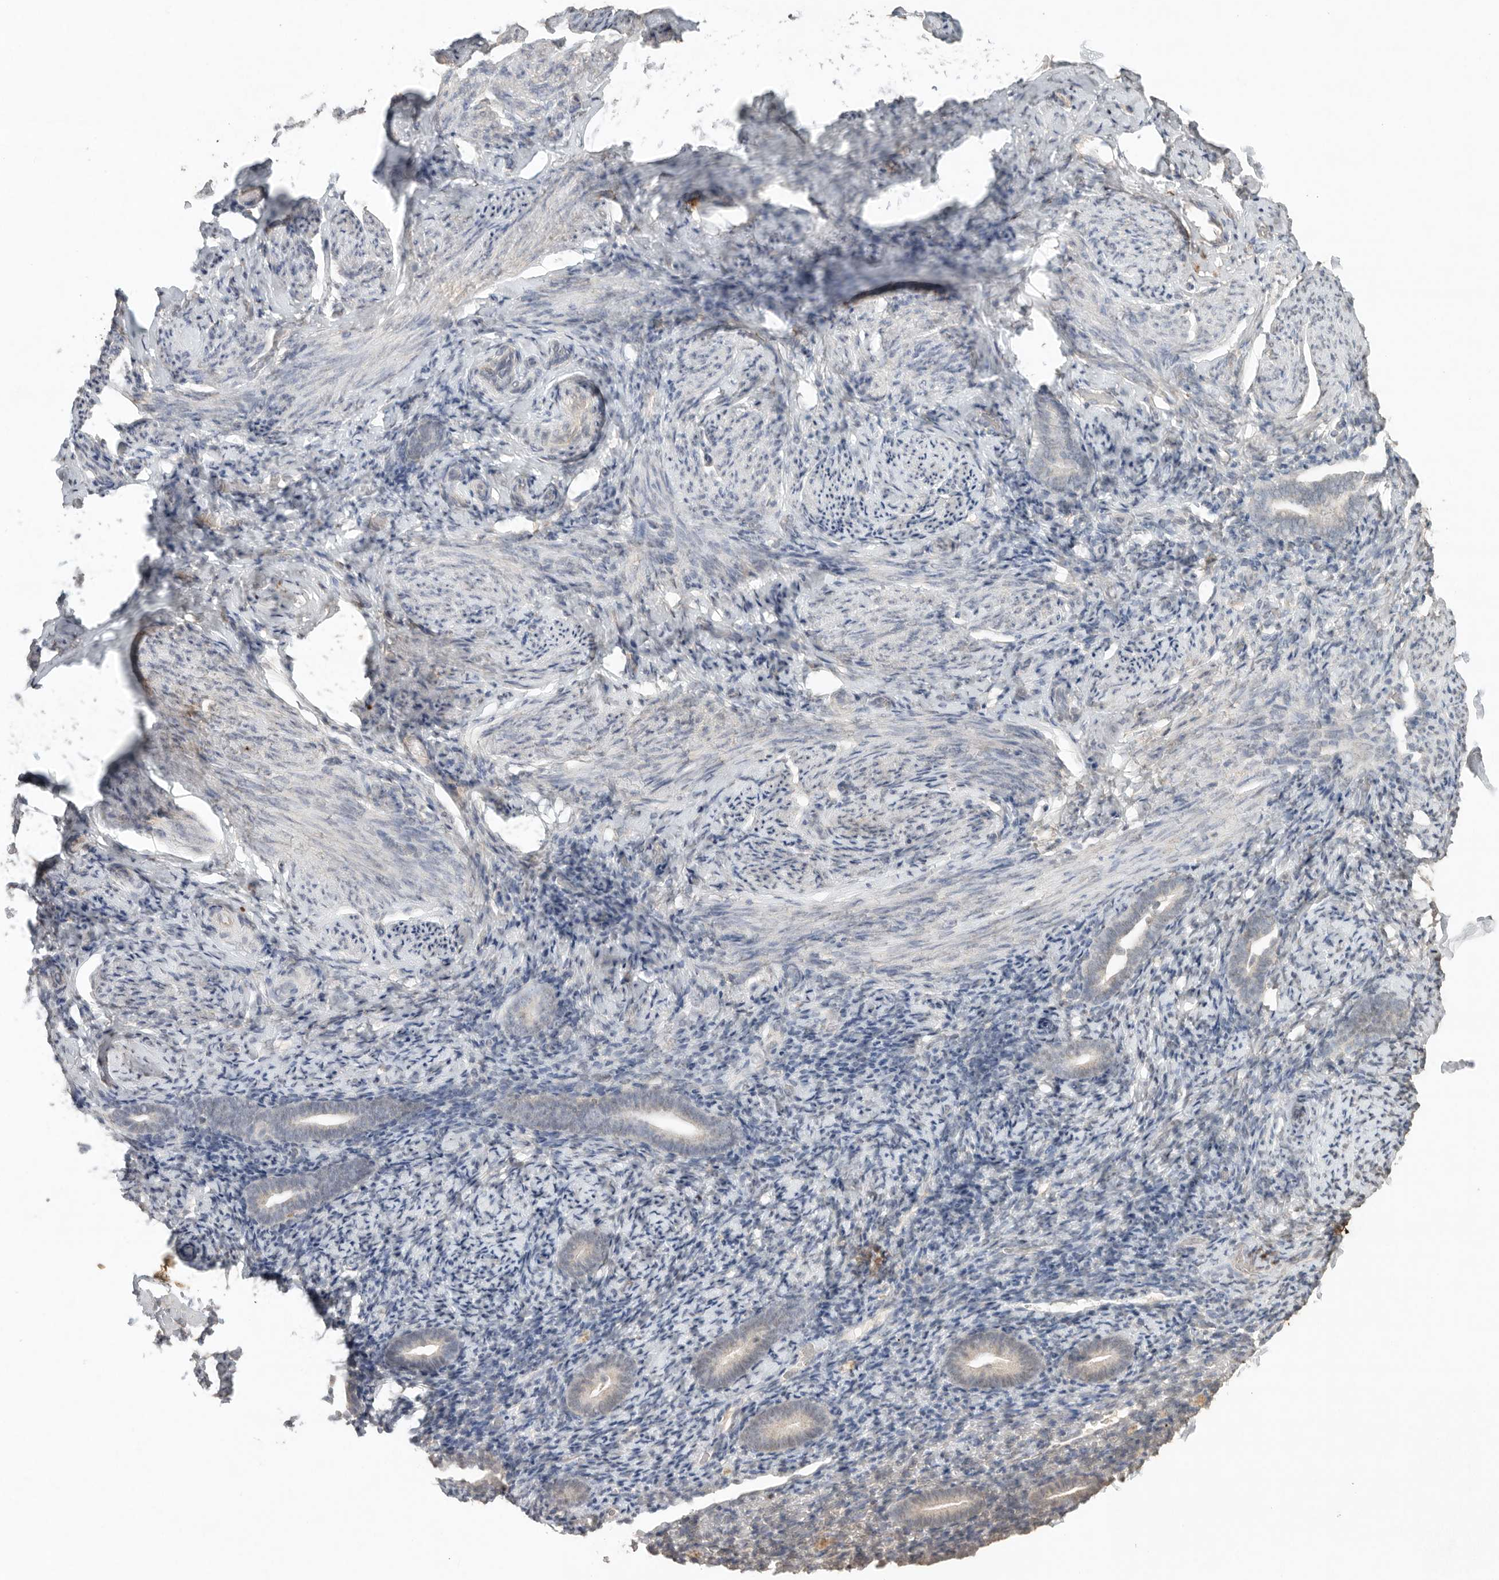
{"staining": {"intensity": "negative", "quantity": "none", "location": "none"}, "tissue": "endometrium", "cell_type": "Cells in endometrial stroma", "image_type": "normal", "snomed": [{"axis": "morphology", "description": "Normal tissue, NOS"}, {"axis": "topography", "description": "Endometrium"}], "caption": "IHC of benign endometrium displays no expression in cells in endometrial stroma.", "gene": "KLK5", "patient": {"sex": "female", "age": 51}}